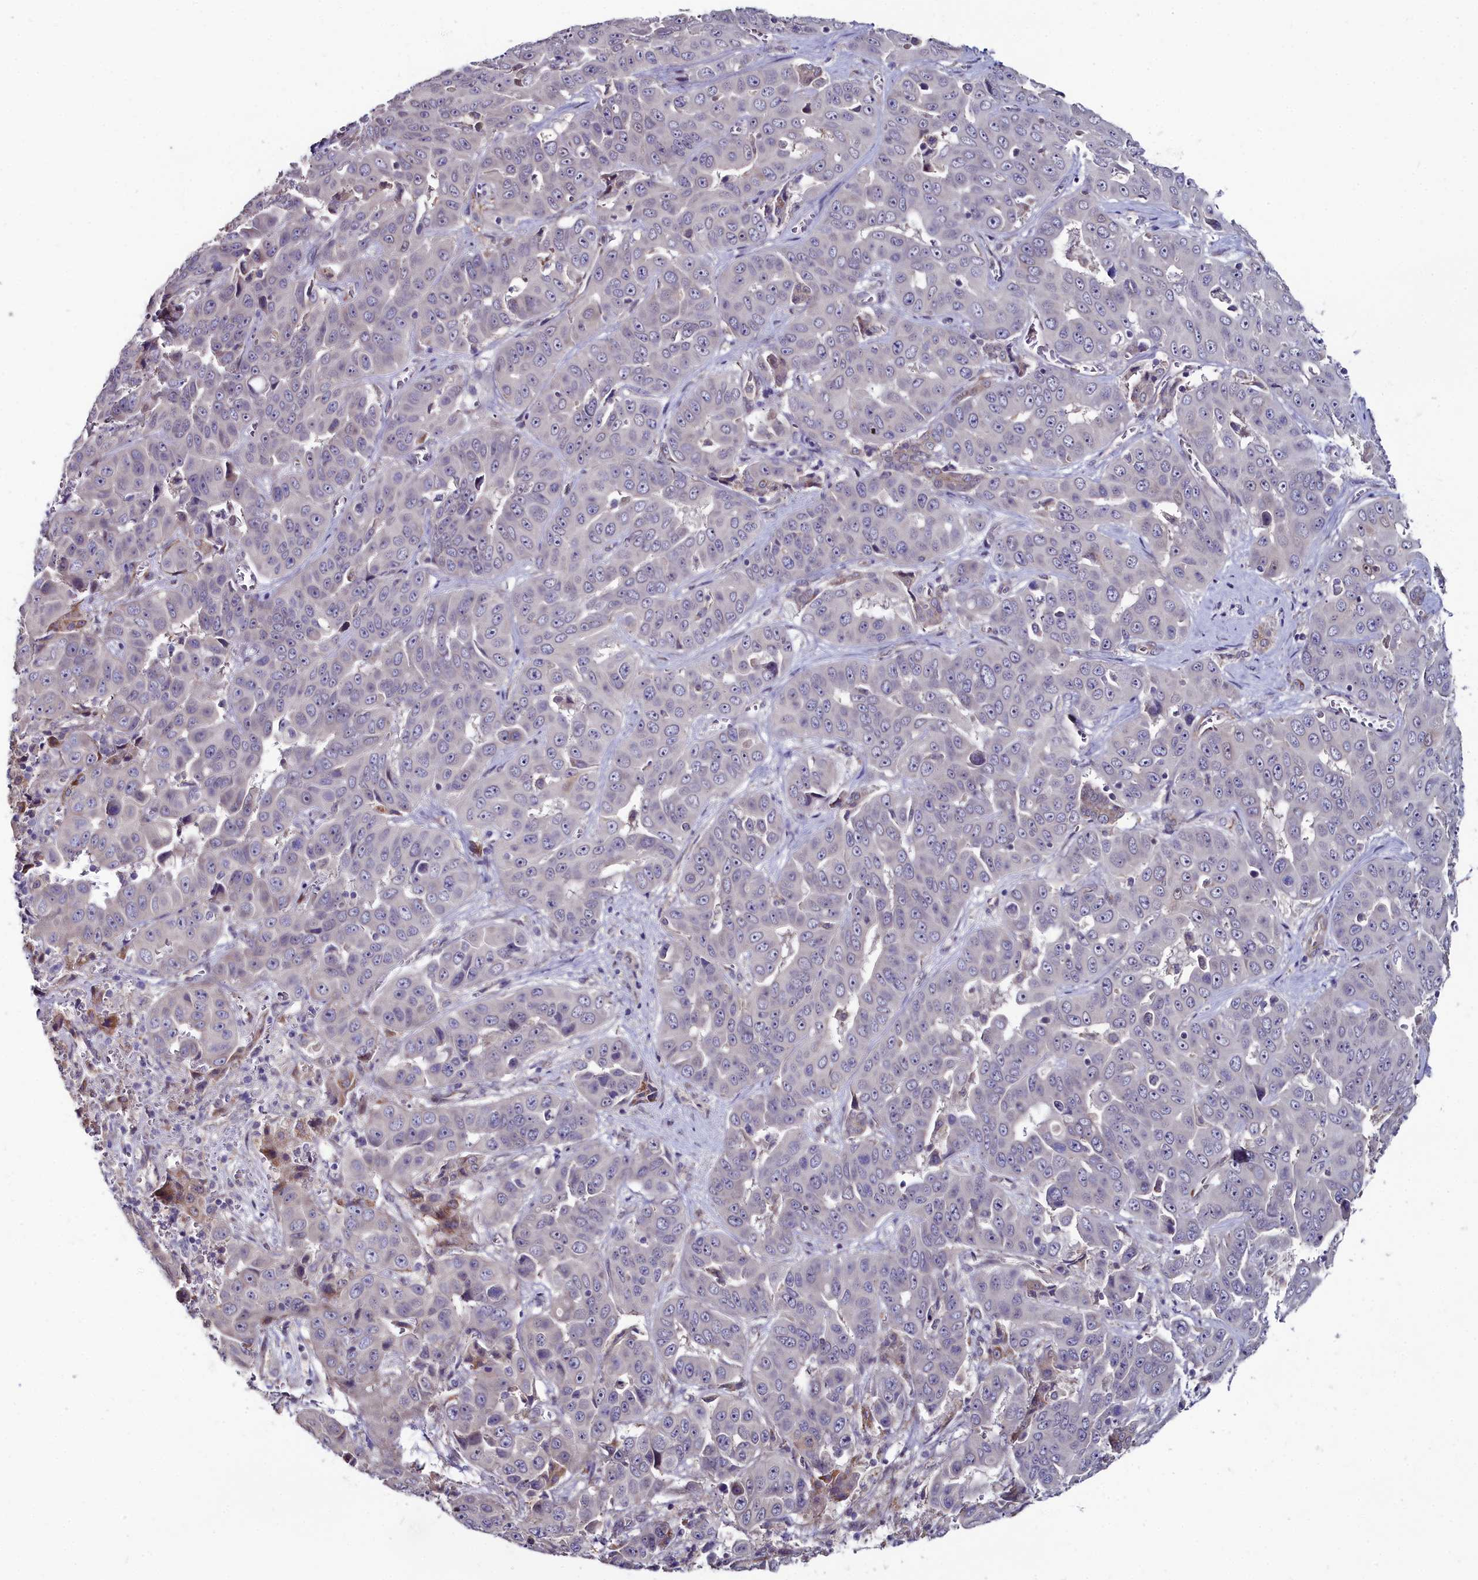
{"staining": {"intensity": "negative", "quantity": "none", "location": "none"}, "tissue": "liver cancer", "cell_type": "Tumor cells", "image_type": "cancer", "snomed": [{"axis": "morphology", "description": "Cholangiocarcinoma"}, {"axis": "topography", "description": "Liver"}], "caption": "Protein analysis of liver cancer (cholangiocarcinoma) exhibits no significant staining in tumor cells. (DAB immunohistochemistry (IHC) with hematoxylin counter stain).", "gene": "C4orf19", "patient": {"sex": "female", "age": 52}}